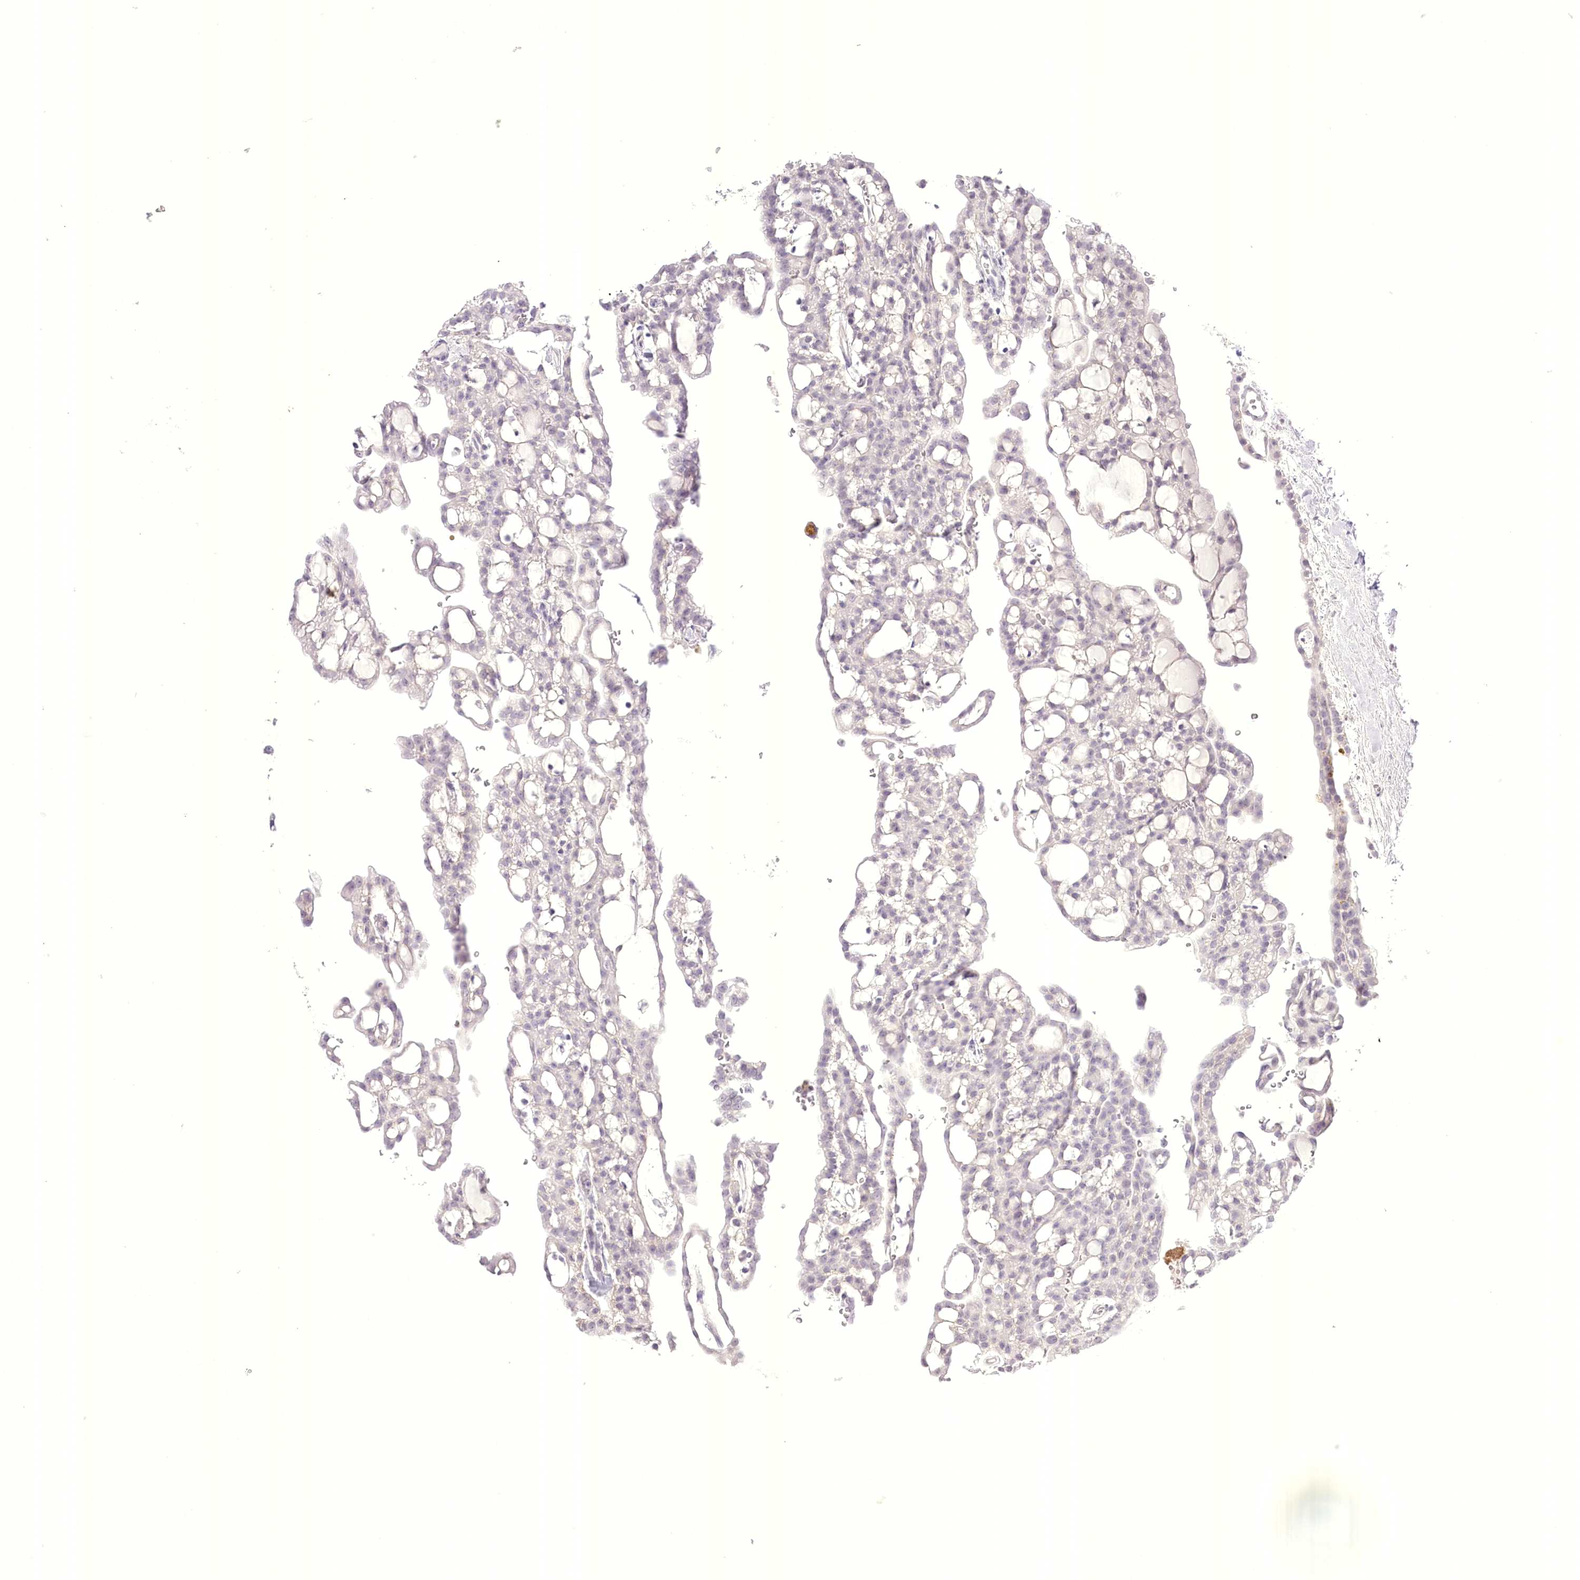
{"staining": {"intensity": "negative", "quantity": "none", "location": "none"}, "tissue": "renal cancer", "cell_type": "Tumor cells", "image_type": "cancer", "snomed": [{"axis": "morphology", "description": "Adenocarcinoma, NOS"}, {"axis": "topography", "description": "Kidney"}], "caption": "Immunohistochemical staining of human renal cancer demonstrates no significant expression in tumor cells.", "gene": "SLC39A10", "patient": {"sex": "male", "age": 63}}